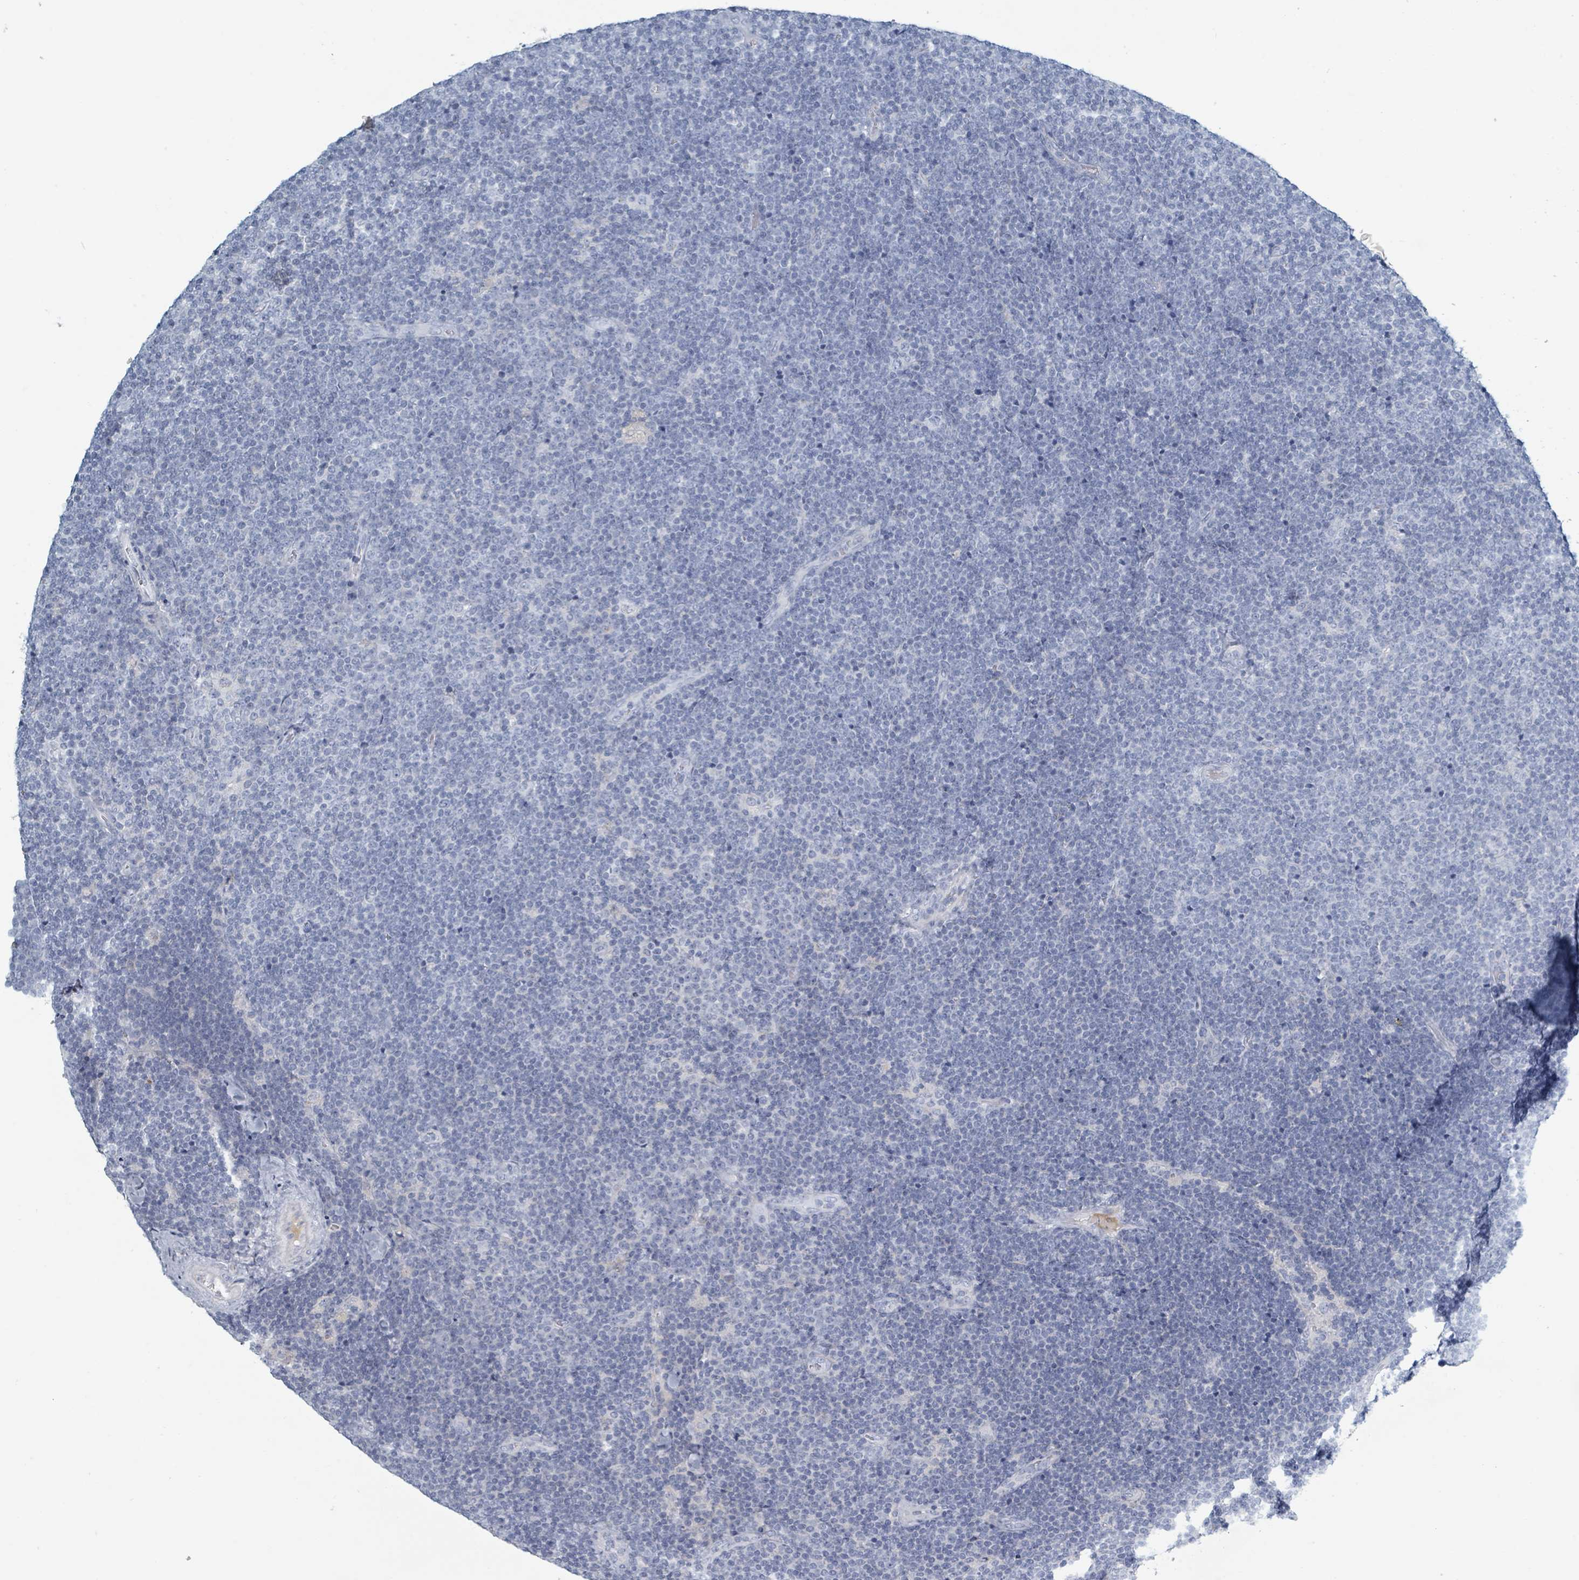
{"staining": {"intensity": "negative", "quantity": "none", "location": "none"}, "tissue": "lymphoma", "cell_type": "Tumor cells", "image_type": "cancer", "snomed": [{"axis": "morphology", "description": "Malignant lymphoma, non-Hodgkin's type, Low grade"}, {"axis": "topography", "description": "Lymph node"}], "caption": "Tumor cells show no significant staining in malignant lymphoma, non-Hodgkin's type (low-grade).", "gene": "HEATR5A", "patient": {"sex": "male", "age": 48}}